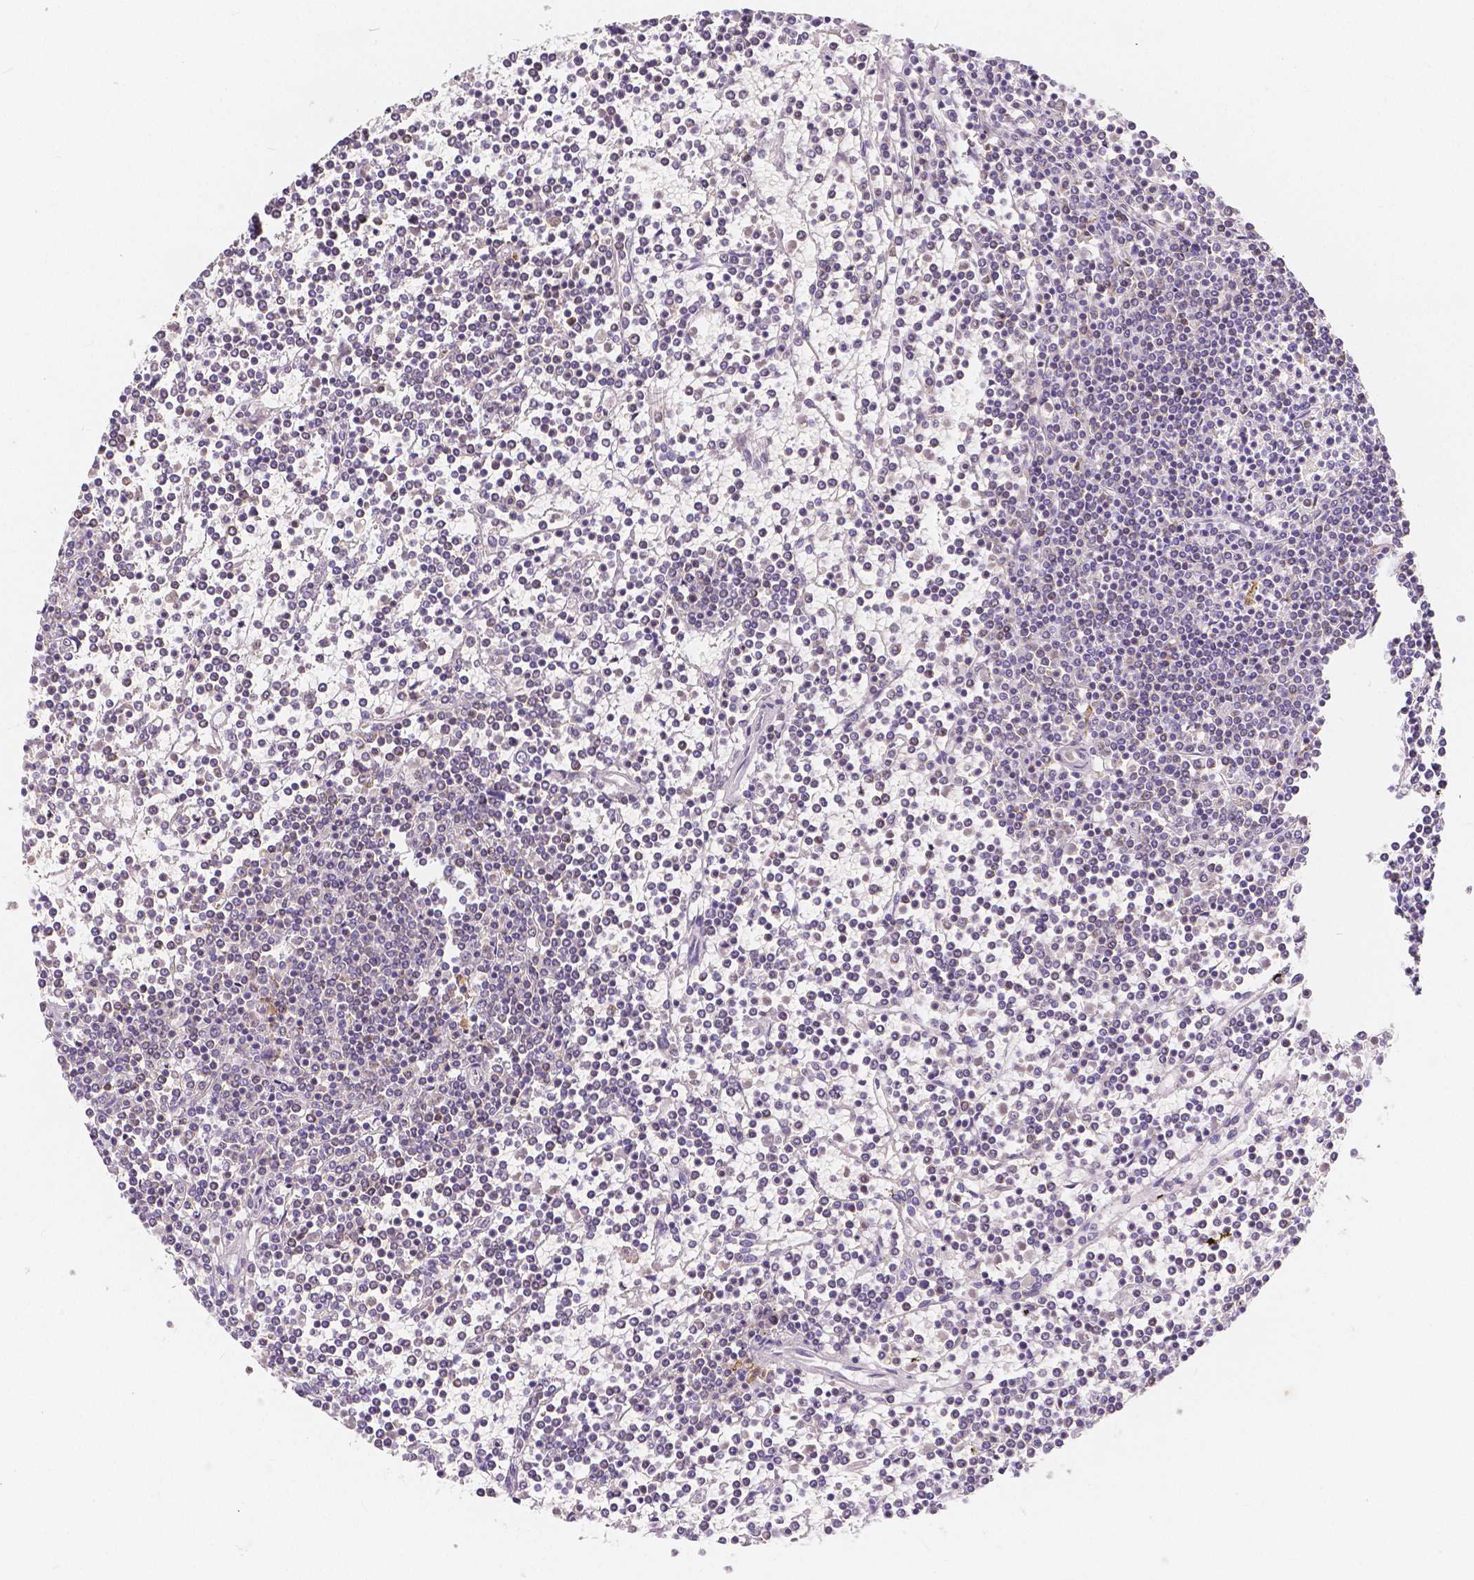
{"staining": {"intensity": "negative", "quantity": "none", "location": "none"}, "tissue": "lymphoma", "cell_type": "Tumor cells", "image_type": "cancer", "snomed": [{"axis": "morphology", "description": "Malignant lymphoma, non-Hodgkin's type, Low grade"}, {"axis": "topography", "description": "Spleen"}], "caption": "Photomicrograph shows no significant protein expression in tumor cells of lymphoma.", "gene": "ACP5", "patient": {"sex": "female", "age": 19}}